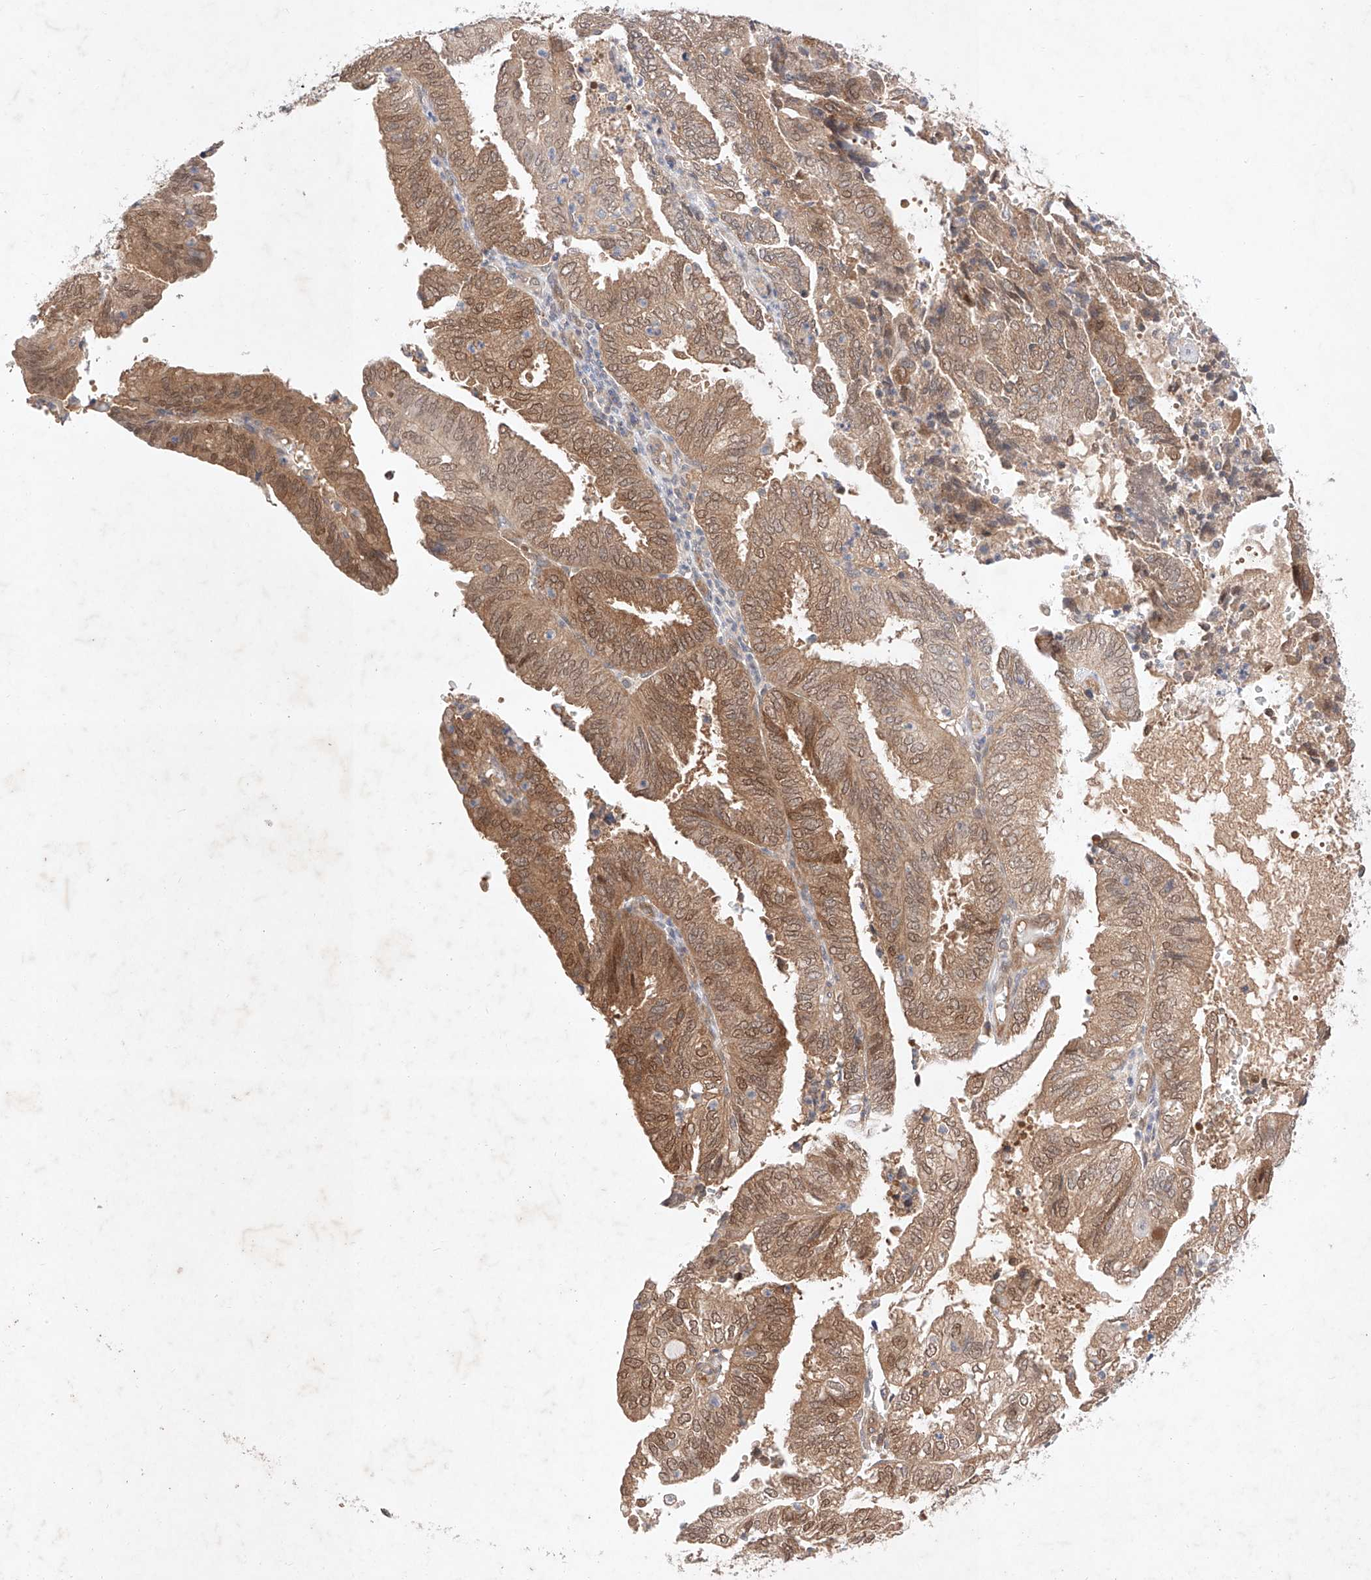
{"staining": {"intensity": "moderate", "quantity": ">75%", "location": "cytoplasmic/membranous,nuclear"}, "tissue": "endometrial cancer", "cell_type": "Tumor cells", "image_type": "cancer", "snomed": [{"axis": "morphology", "description": "Adenocarcinoma, NOS"}, {"axis": "topography", "description": "Uterus"}], "caption": "Adenocarcinoma (endometrial) stained for a protein reveals moderate cytoplasmic/membranous and nuclear positivity in tumor cells.", "gene": "ZNF124", "patient": {"sex": "female", "age": 60}}